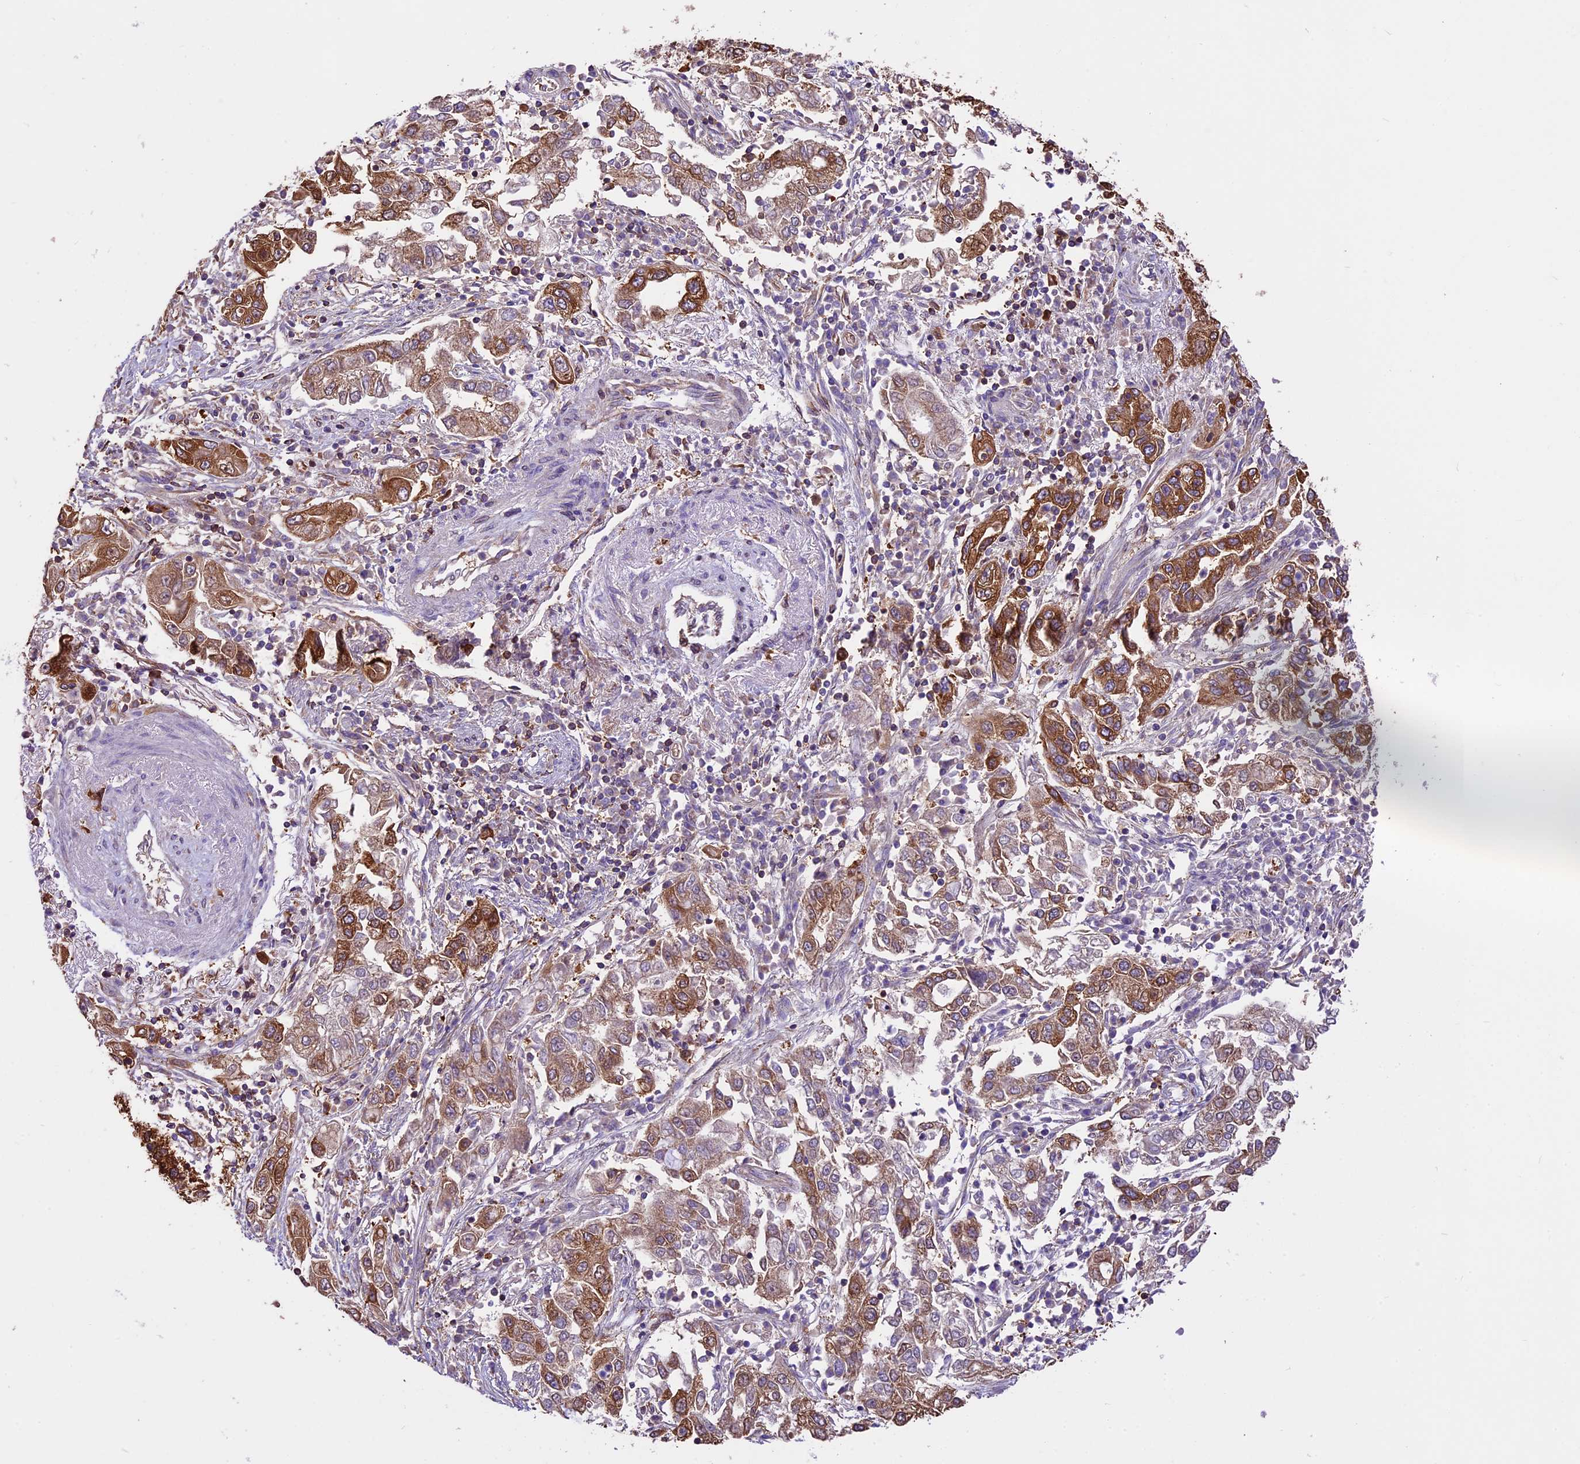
{"staining": {"intensity": "moderate", "quantity": ">75%", "location": "cytoplasmic/membranous"}, "tissue": "endometrial cancer", "cell_type": "Tumor cells", "image_type": "cancer", "snomed": [{"axis": "morphology", "description": "Adenocarcinoma, NOS"}, {"axis": "topography", "description": "Endometrium"}], "caption": "The immunohistochemical stain highlights moderate cytoplasmic/membranous positivity in tumor cells of adenocarcinoma (endometrial) tissue.", "gene": "KARS1", "patient": {"sex": "female", "age": 49}}